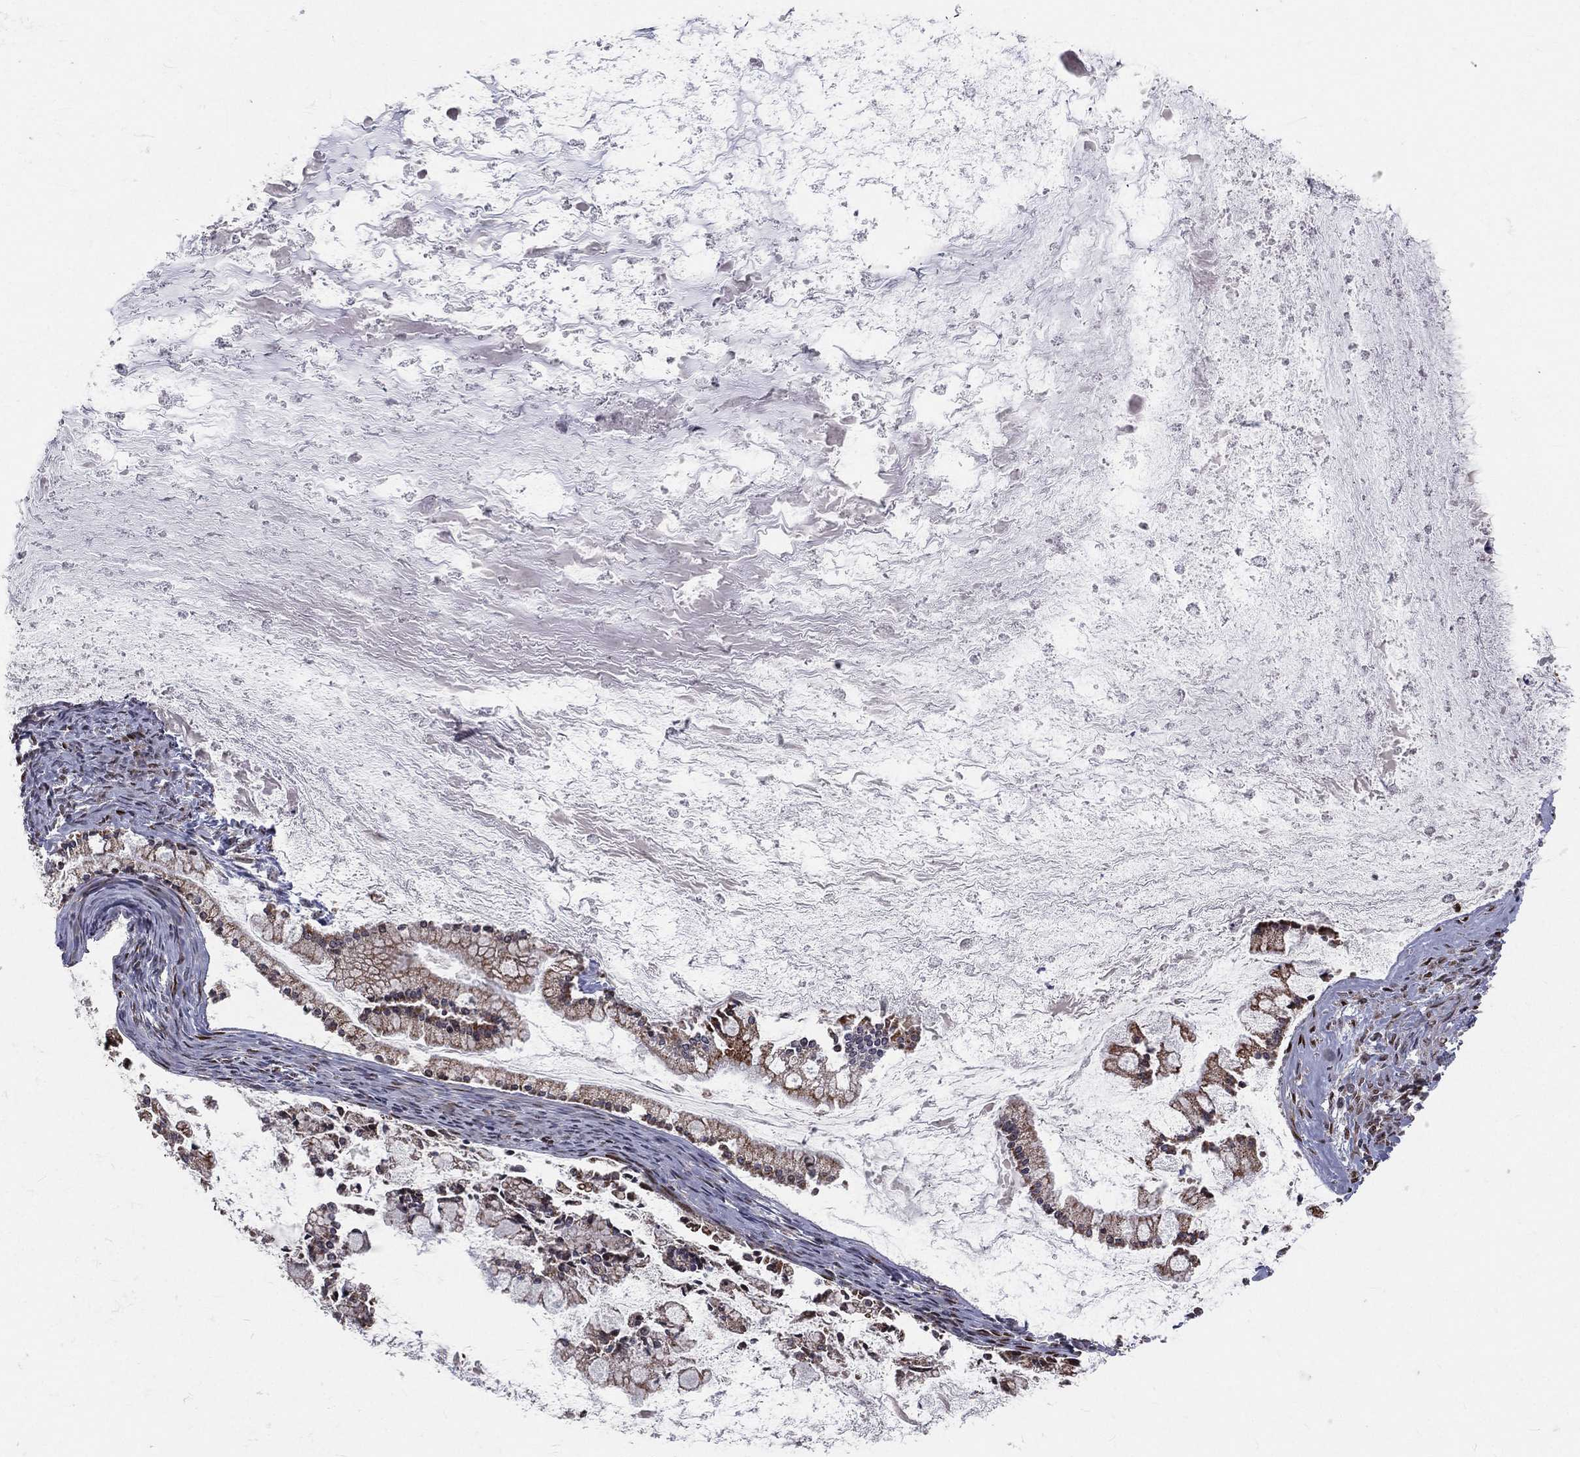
{"staining": {"intensity": "moderate", "quantity": "<25%", "location": "cytoplasmic/membranous"}, "tissue": "ovarian cancer", "cell_type": "Tumor cells", "image_type": "cancer", "snomed": [{"axis": "morphology", "description": "Cystadenocarcinoma, mucinous, NOS"}, {"axis": "topography", "description": "Ovary"}], "caption": "This image reveals immunohistochemistry (IHC) staining of human ovarian cancer, with low moderate cytoplasmic/membranous positivity in about <25% of tumor cells.", "gene": "ZEB1", "patient": {"sex": "female", "age": 67}}